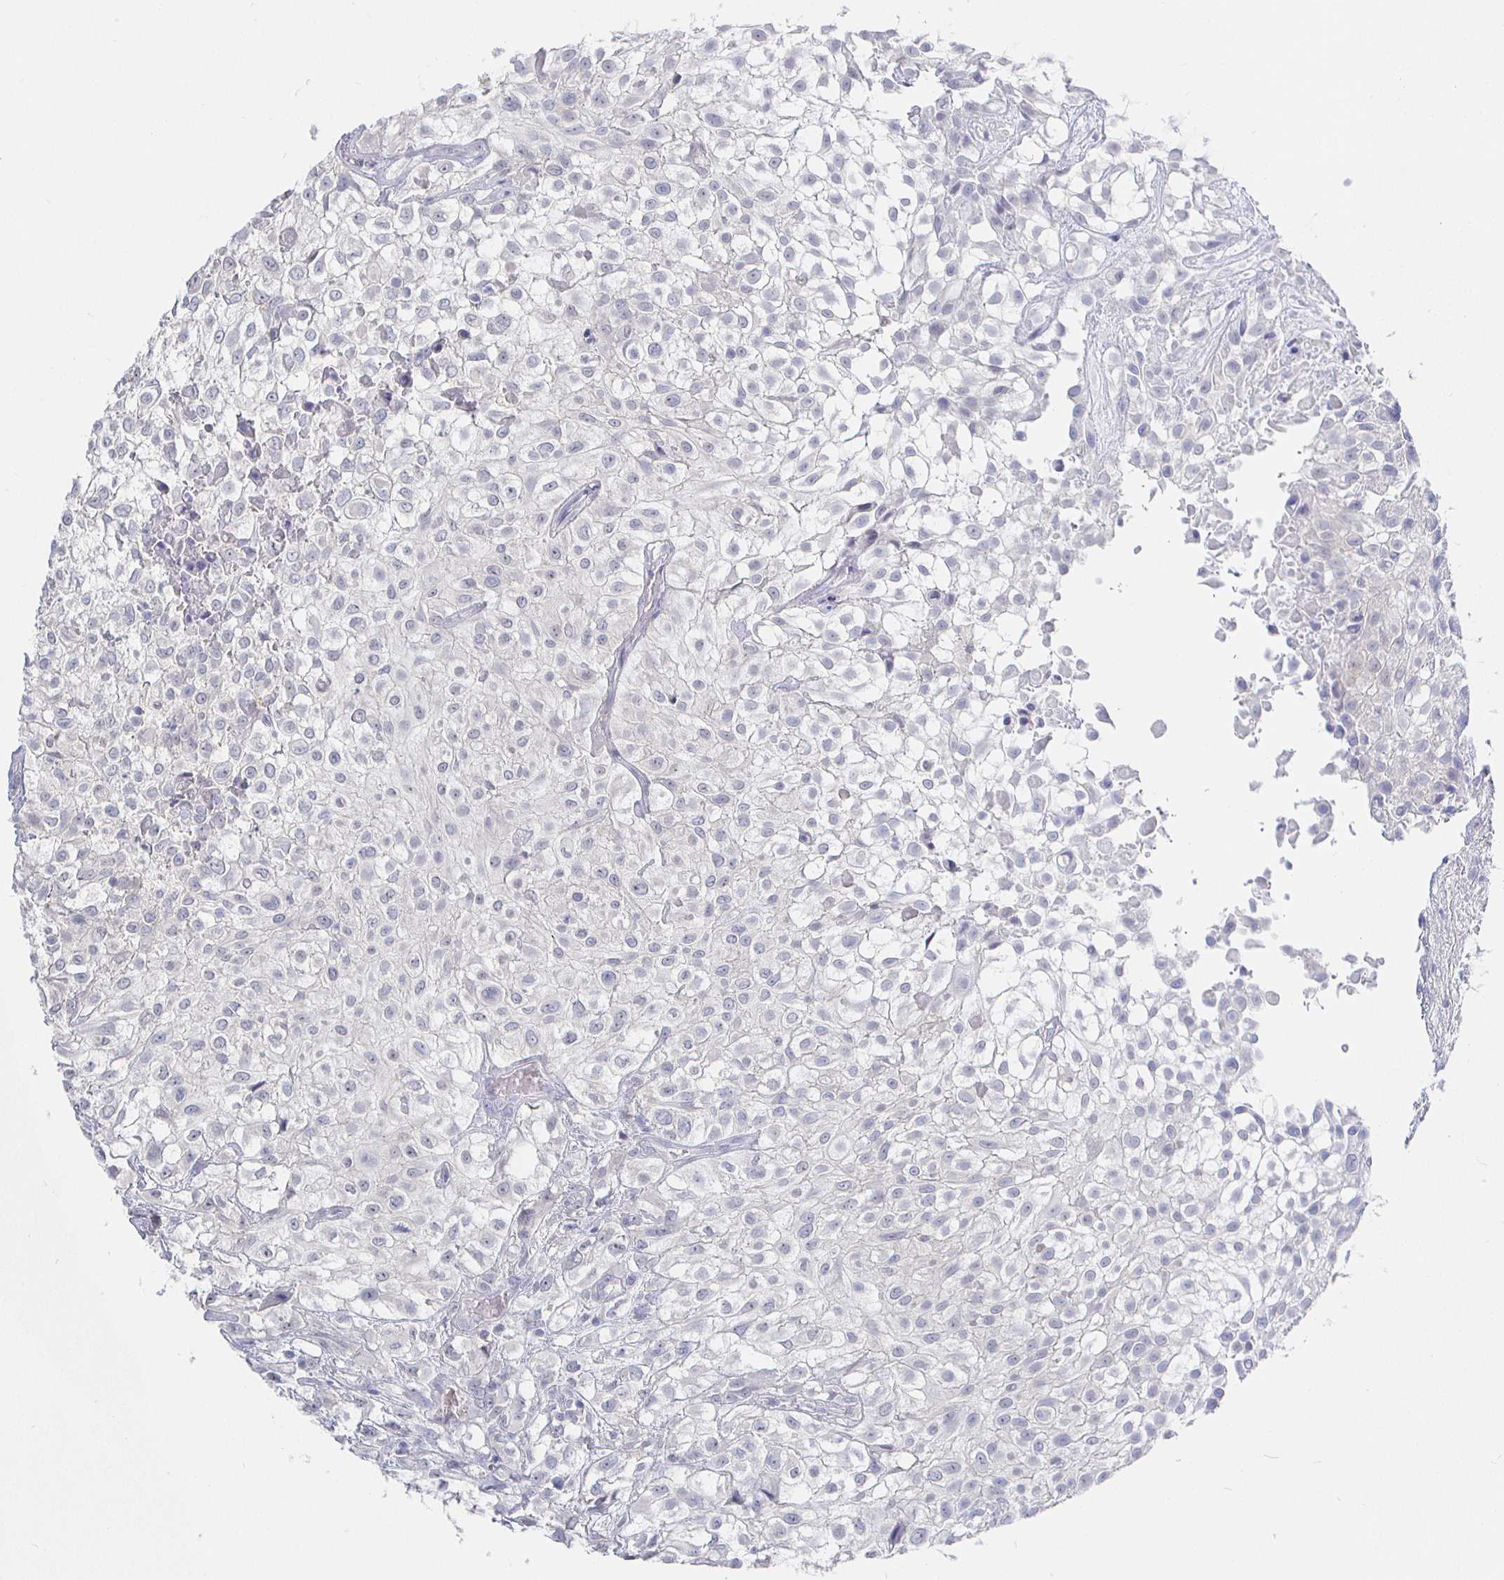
{"staining": {"intensity": "negative", "quantity": "none", "location": "none"}, "tissue": "urothelial cancer", "cell_type": "Tumor cells", "image_type": "cancer", "snomed": [{"axis": "morphology", "description": "Urothelial carcinoma, High grade"}, {"axis": "topography", "description": "Urinary bladder"}], "caption": "Protein analysis of high-grade urothelial carcinoma displays no significant expression in tumor cells. (DAB (3,3'-diaminobenzidine) immunohistochemistry (IHC) visualized using brightfield microscopy, high magnification).", "gene": "LRRC23", "patient": {"sex": "male", "age": 56}}